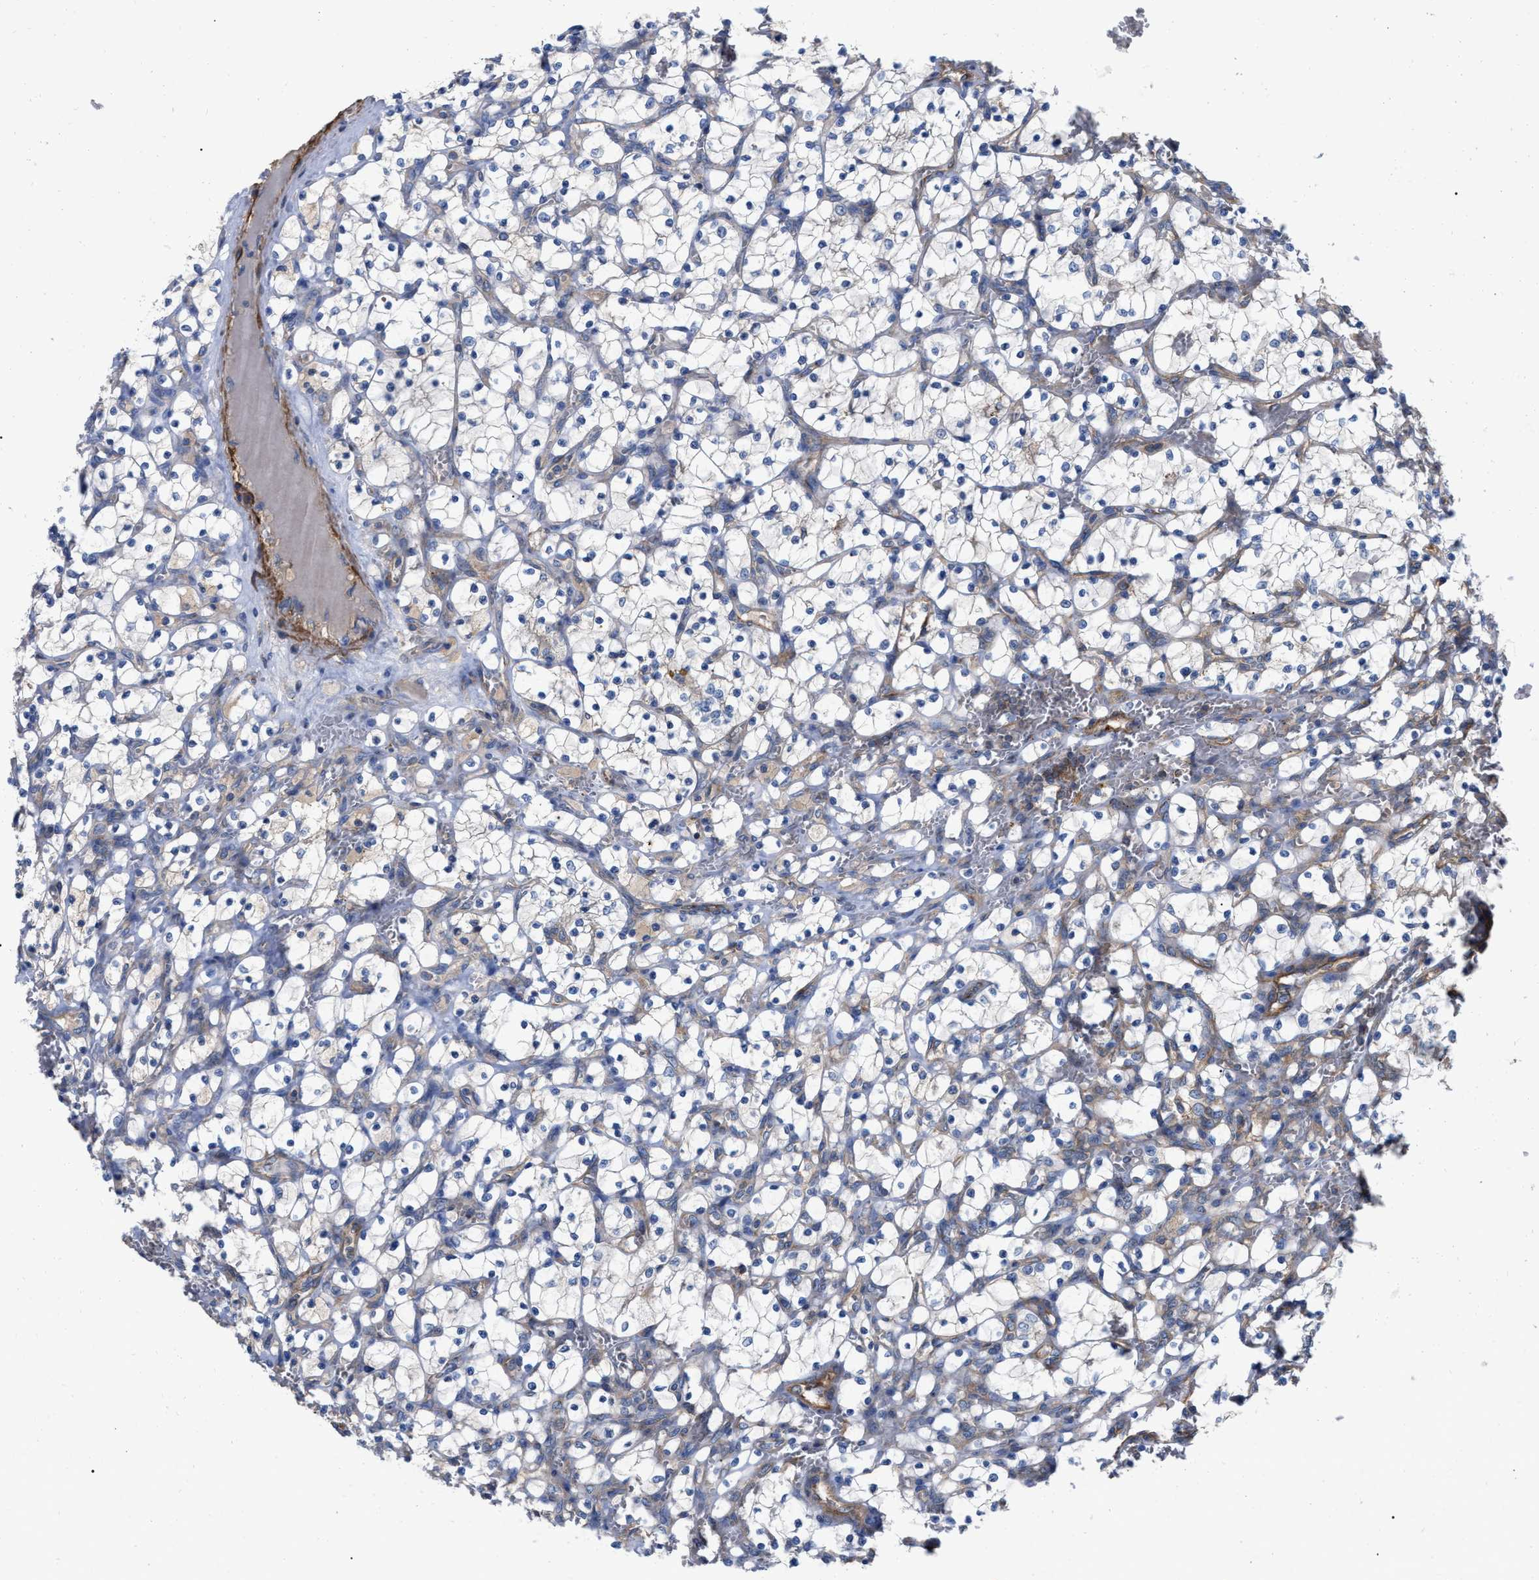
{"staining": {"intensity": "negative", "quantity": "none", "location": "none"}, "tissue": "renal cancer", "cell_type": "Tumor cells", "image_type": "cancer", "snomed": [{"axis": "morphology", "description": "Adenocarcinoma, NOS"}, {"axis": "topography", "description": "Kidney"}], "caption": "High power microscopy micrograph of an immunohistochemistry (IHC) photomicrograph of renal cancer, revealing no significant expression in tumor cells.", "gene": "RABEP1", "patient": {"sex": "female", "age": 69}}